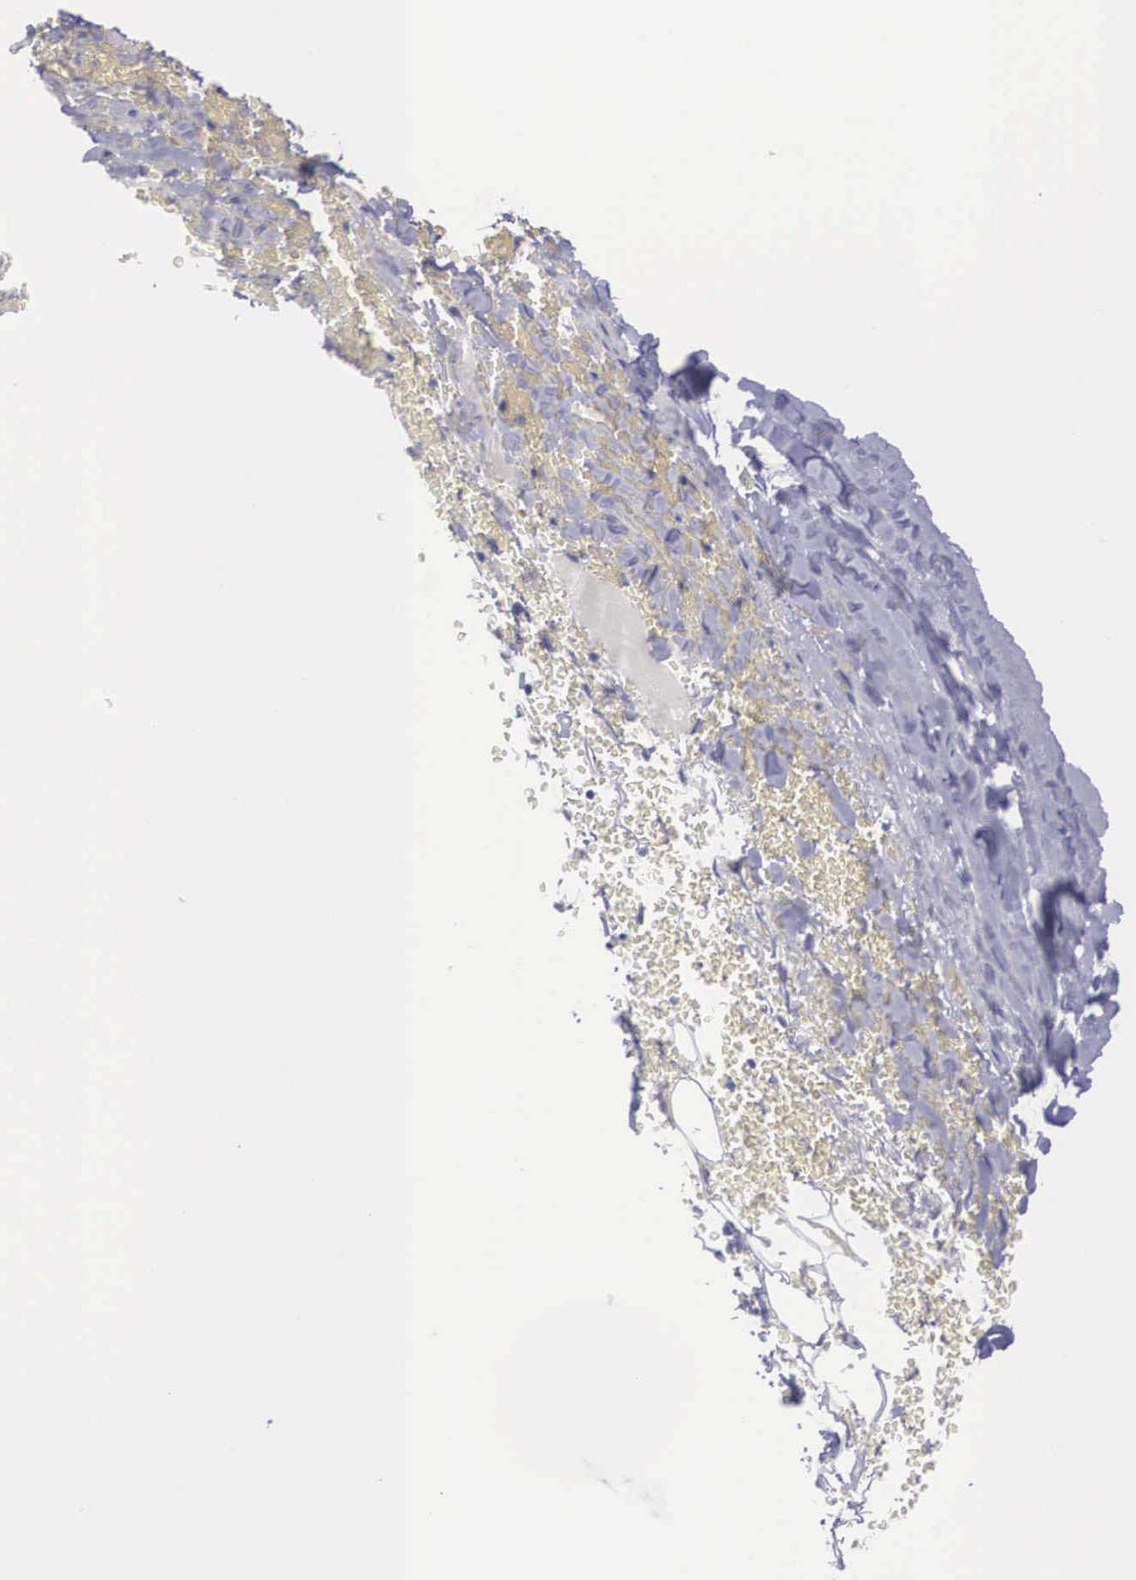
{"staining": {"intensity": "negative", "quantity": "none", "location": "none"}, "tissue": "bronchus", "cell_type": "Respiratory epithelial cells", "image_type": "normal", "snomed": [{"axis": "morphology", "description": "Normal tissue, NOS"}, {"axis": "topography", "description": "Cartilage tissue"}], "caption": "This is an immunohistochemistry photomicrograph of benign bronchus. There is no staining in respiratory epithelial cells.", "gene": "REPS2", "patient": {"sex": "female", "age": 63}}